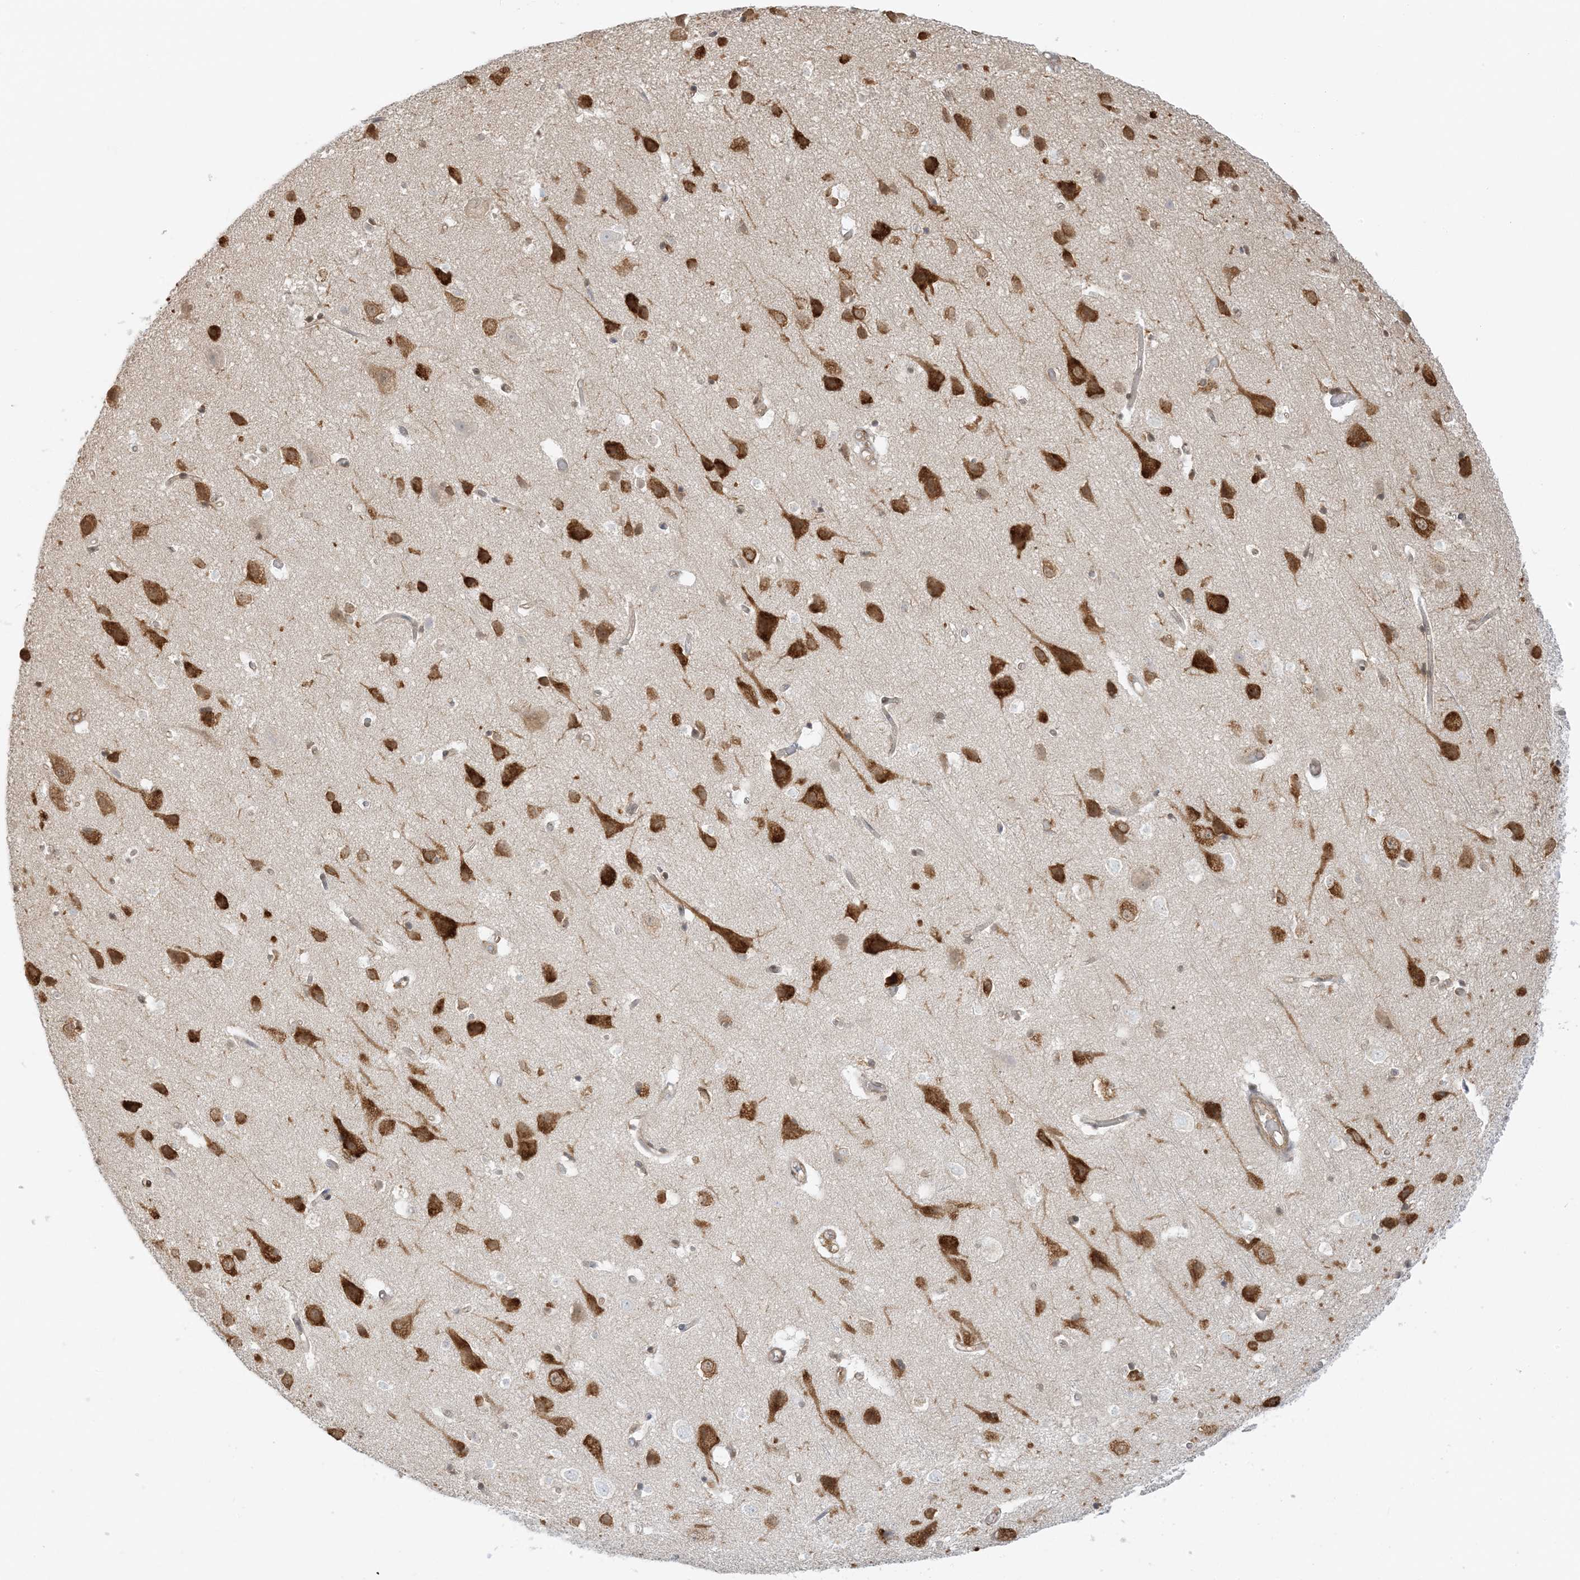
{"staining": {"intensity": "negative", "quantity": "none", "location": "none"}, "tissue": "cerebral cortex", "cell_type": "Endothelial cells", "image_type": "normal", "snomed": [{"axis": "morphology", "description": "Normal tissue, NOS"}, {"axis": "topography", "description": "Cerebral cortex"}], "caption": "Endothelial cells are negative for protein expression in unremarkable human cerebral cortex. (DAB immunohistochemistry with hematoxylin counter stain).", "gene": "UBAP2L", "patient": {"sex": "male", "age": 54}}